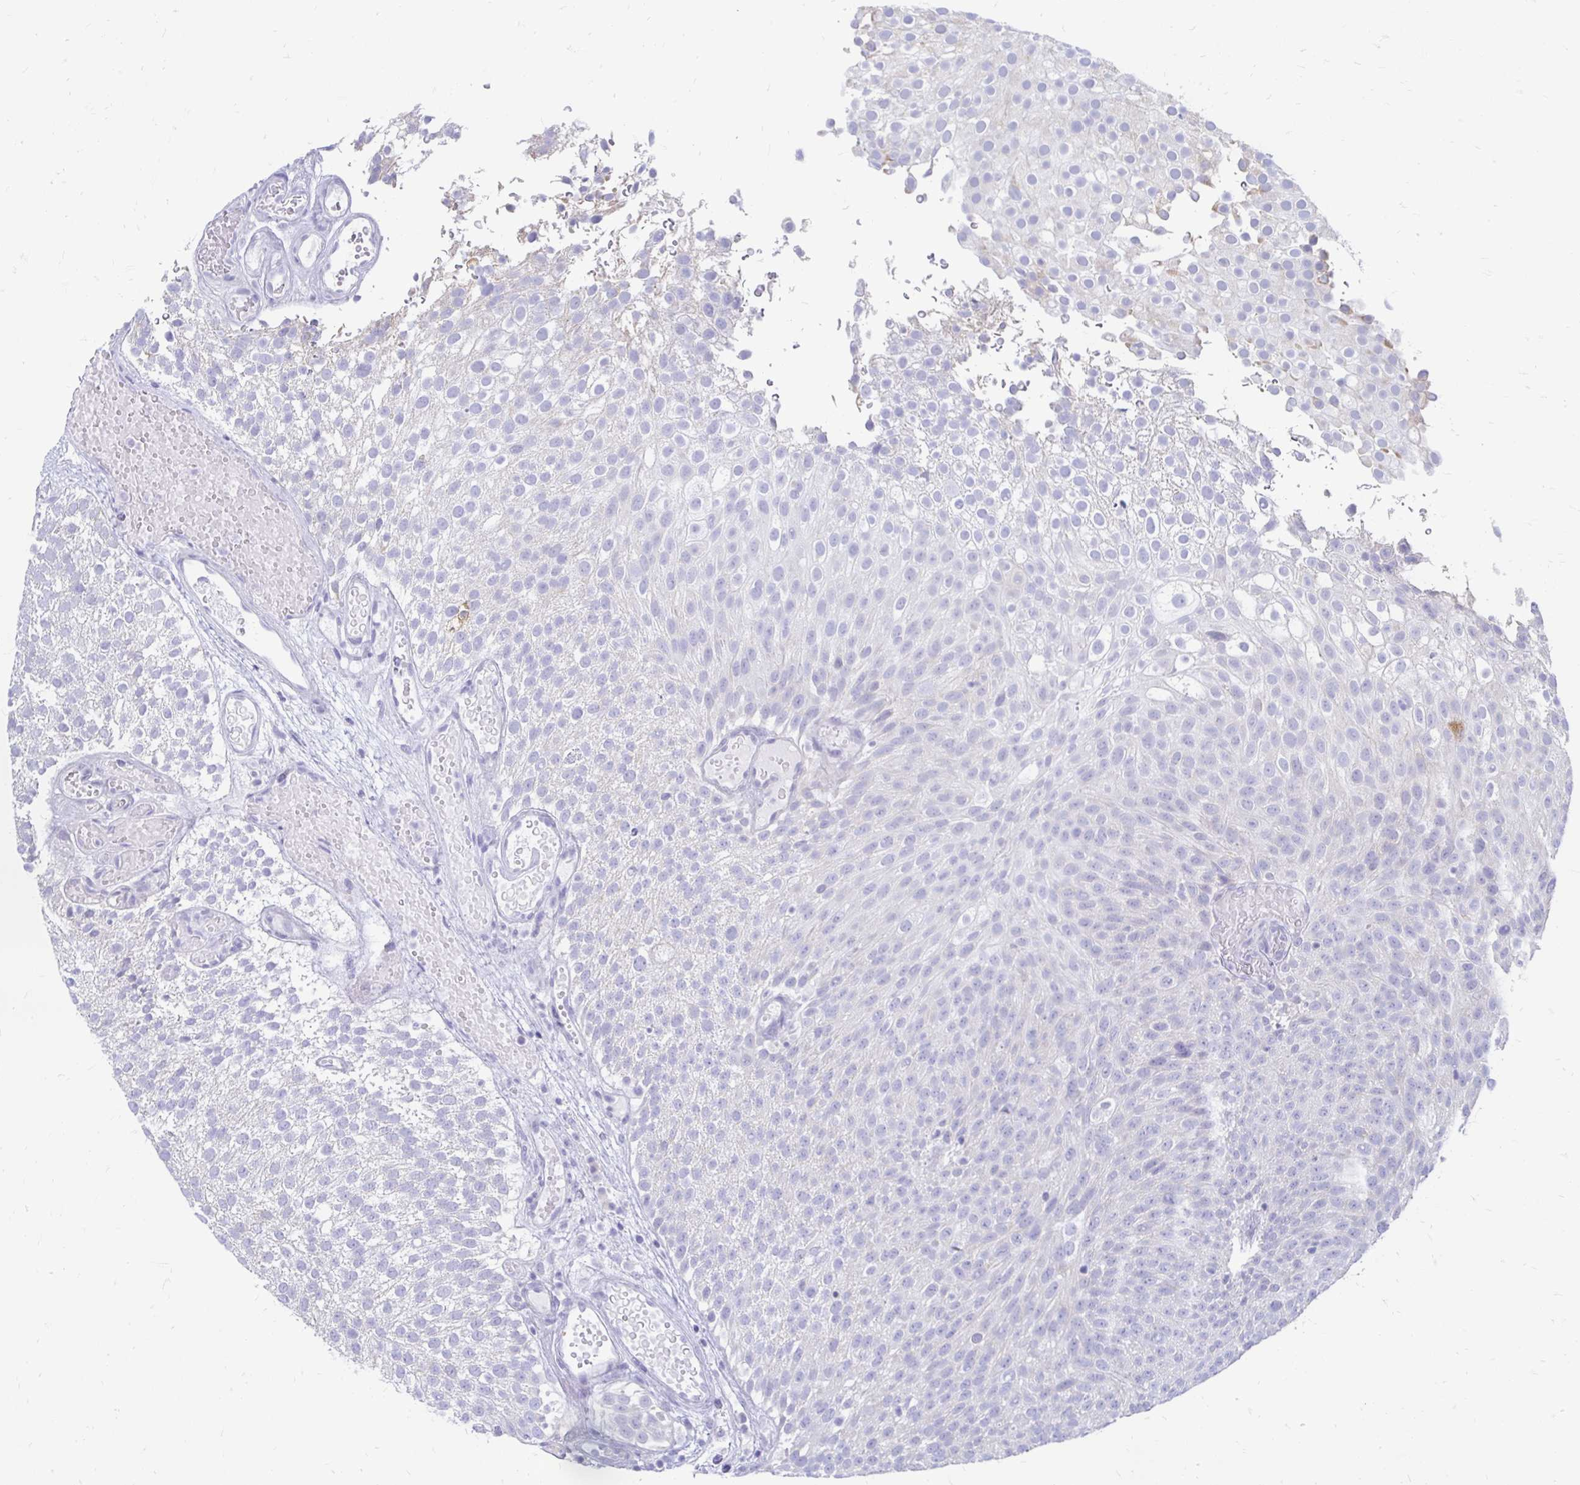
{"staining": {"intensity": "negative", "quantity": "none", "location": "none"}, "tissue": "urothelial cancer", "cell_type": "Tumor cells", "image_type": "cancer", "snomed": [{"axis": "morphology", "description": "Urothelial carcinoma, Low grade"}, {"axis": "topography", "description": "Urinary bladder"}], "caption": "An immunohistochemistry (IHC) histopathology image of urothelial cancer is shown. There is no staining in tumor cells of urothelial cancer. (IHC, brightfield microscopy, high magnification).", "gene": "PEG10", "patient": {"sex": "male", "age": 78}}